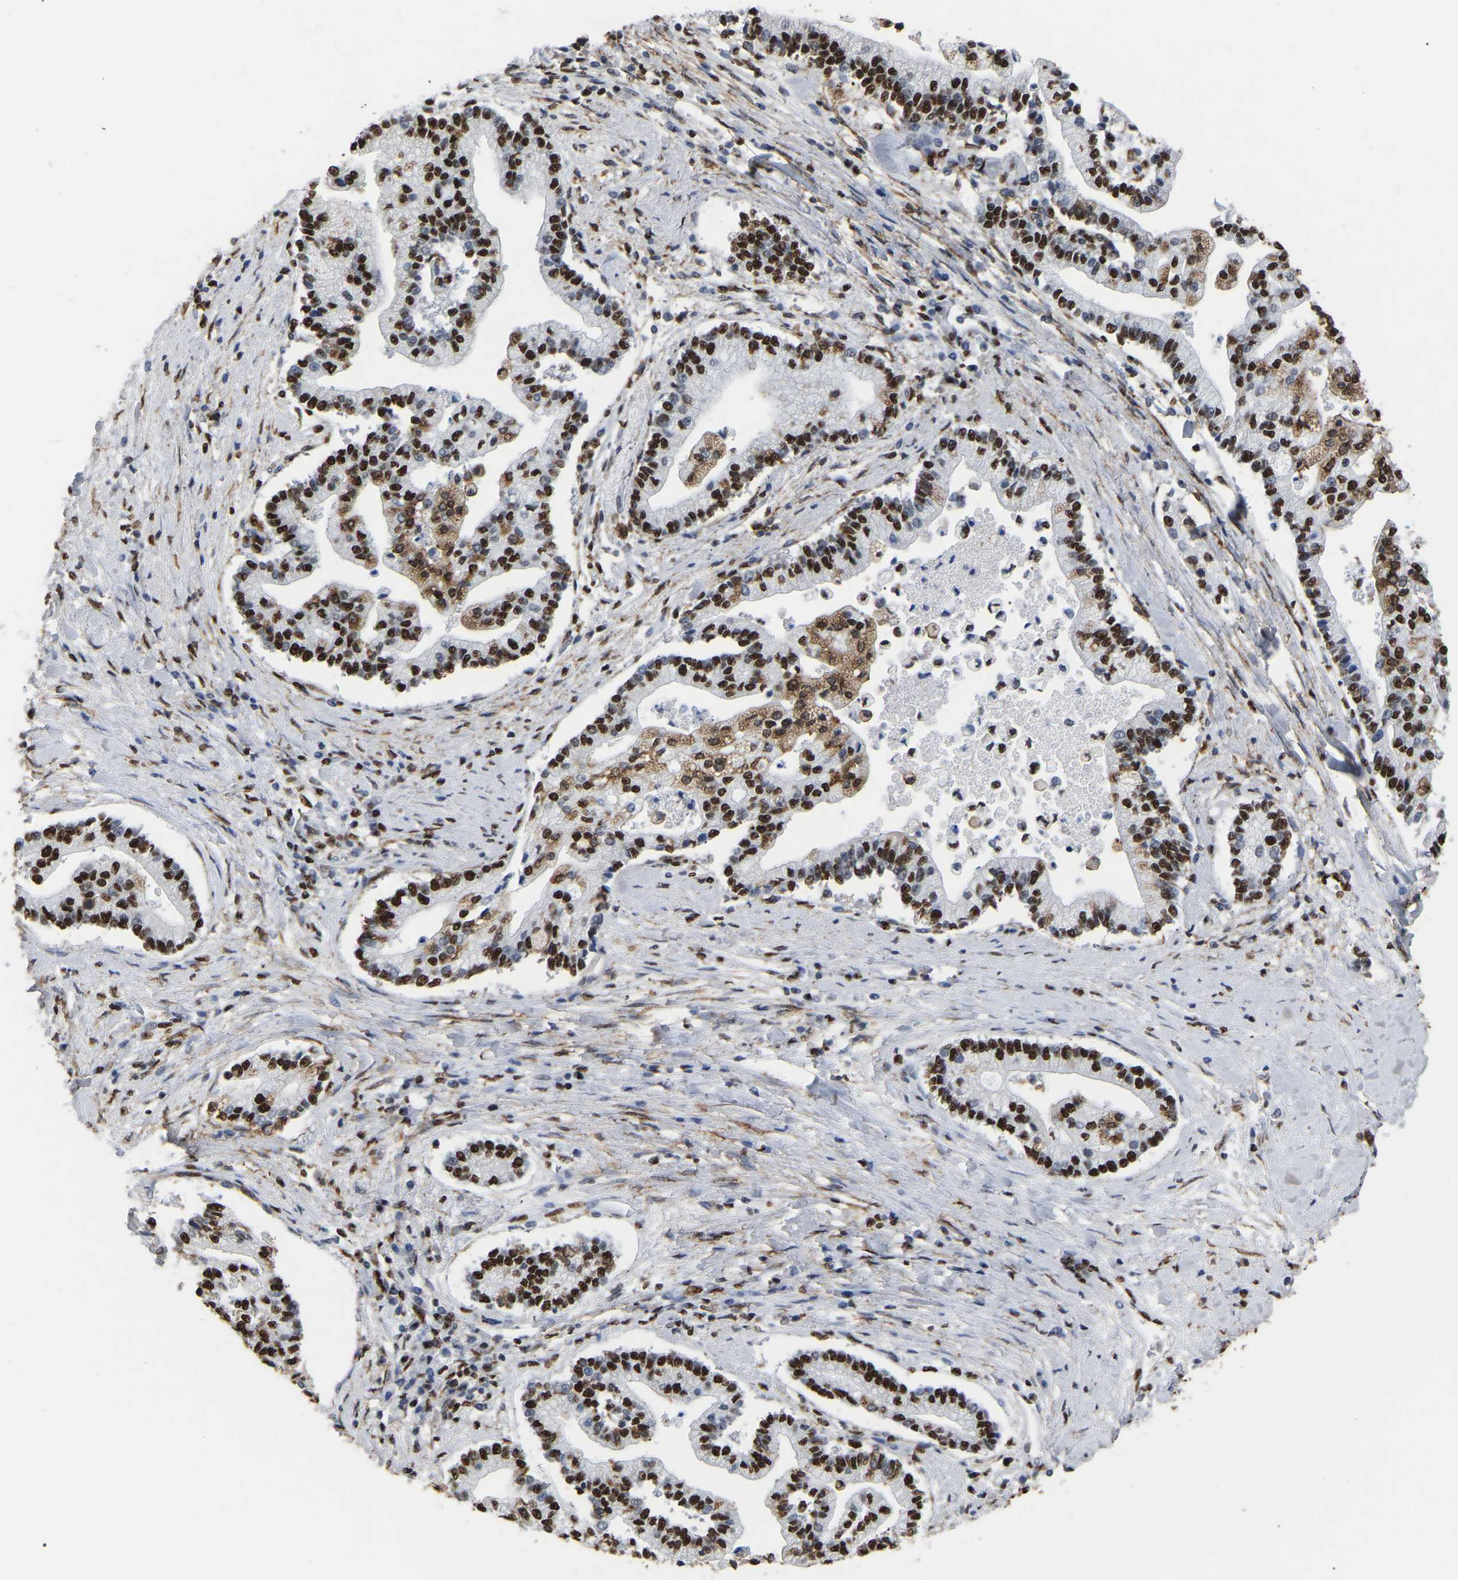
{"staining": {"intensity": "strong", "quantity": ">75%", "location": "nuclear"}, "tissue": "liver cancer", "cell_type": "Tumor cells", "image_type": "cancer", "snomed": [{"axis": "morphology", "description": "Cholangiocarcinoma"}, {"axis": "topography", "description": "Liver"}], "caption": "This is an image of immunohistochemistry (IHC) staining of liver cholangiocarcinoma, which shows strong expression in the nuclear of tumor cells.", "gene": "RBL2", "patient": {"sex": "male", "age": 50}}